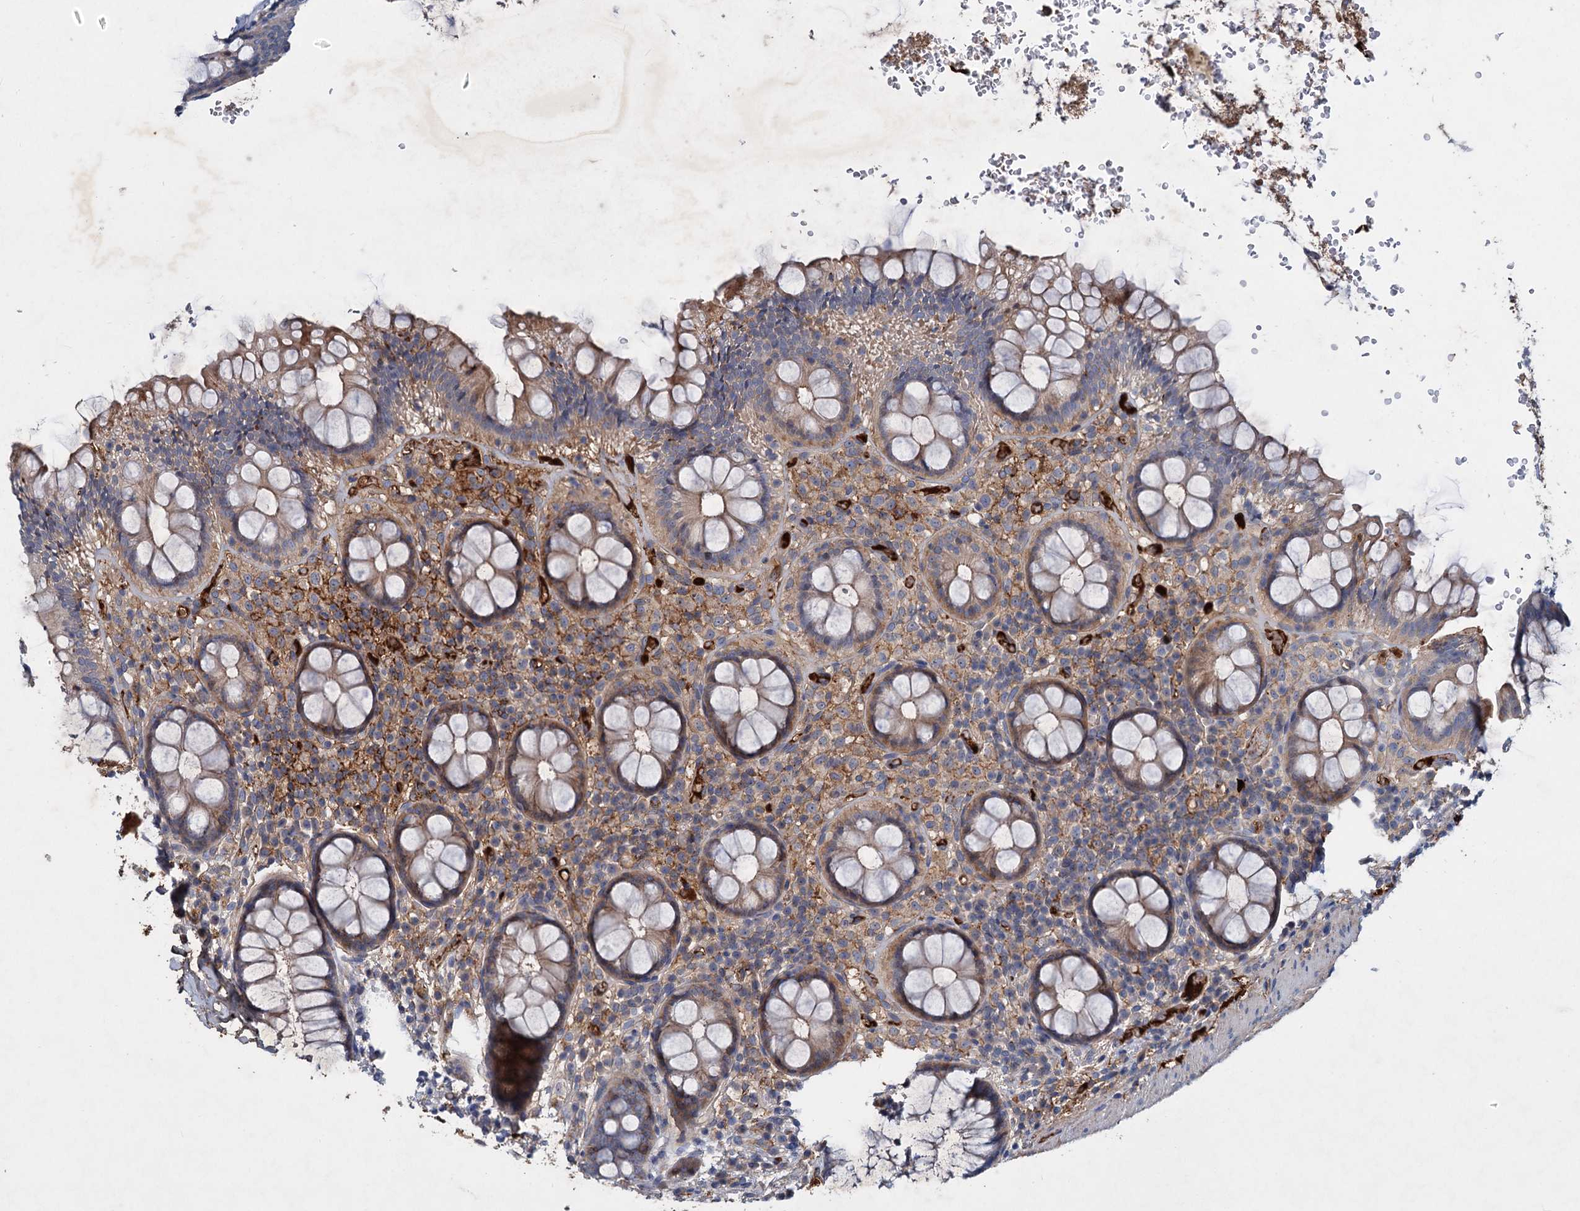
{"staining": {"intensity": "weak", "quantity": "25%-75%", "location": "cytoplasmic/membranous"}, "tissue": "rectum", "cell_type": "Glandular cells", "image_type": "normal", "snomed": [{"axis": "morphology", "description": "Normal tissue, NOS"}, {"axis": "topography", "description": "Rectum"}], "caption": "Immunohistochemical staining of benign rectum reveals weak cytoplasmic/membranous protein staining in approximately 25%-75% of glandular cells. (DAB = brown stain, brightfield microscopy at high magnification).", "gene": "CHRD", "patient": {"sex": "male", "age": 83}}